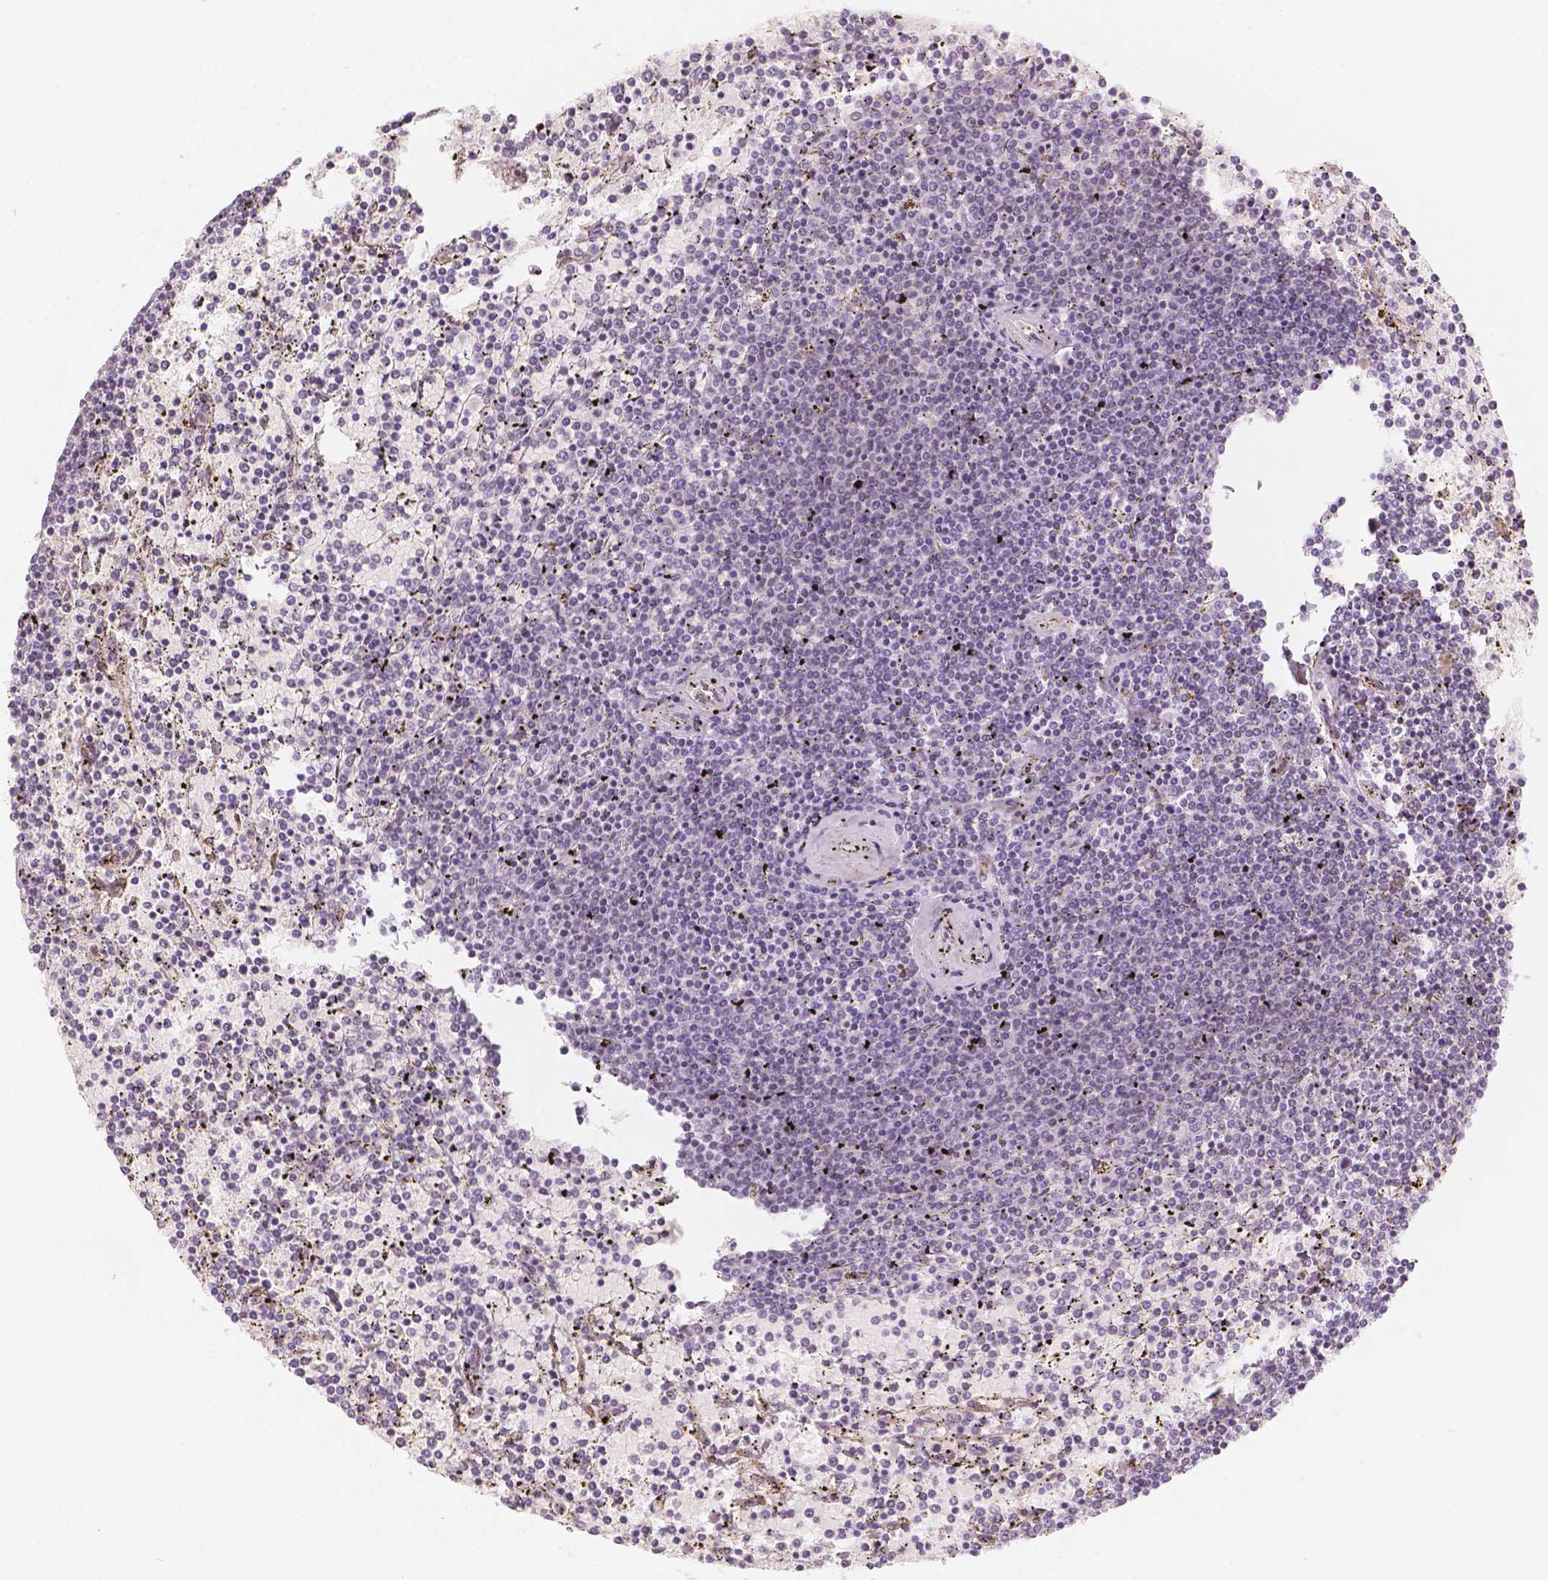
{"staining": {"intensity": "negative", "quantity": "none", "location": "none"}, "tissue": "lymphoma", "cell_type": "Tumor cells", "image_type": "cancer", "snomed": [{"axis": "morphology", "description": "Malignant lymphoma, non-Hodgkin's type, Low grade"}, {"axis": "topography", "description": "Spleen"}], "caption": "Tumor cells show no significant expression in low-grade malignant lymphoma, non-Hodgkin's type.", "gene": "KDM5B", "patient": {"sex": "female", "age": 77}}